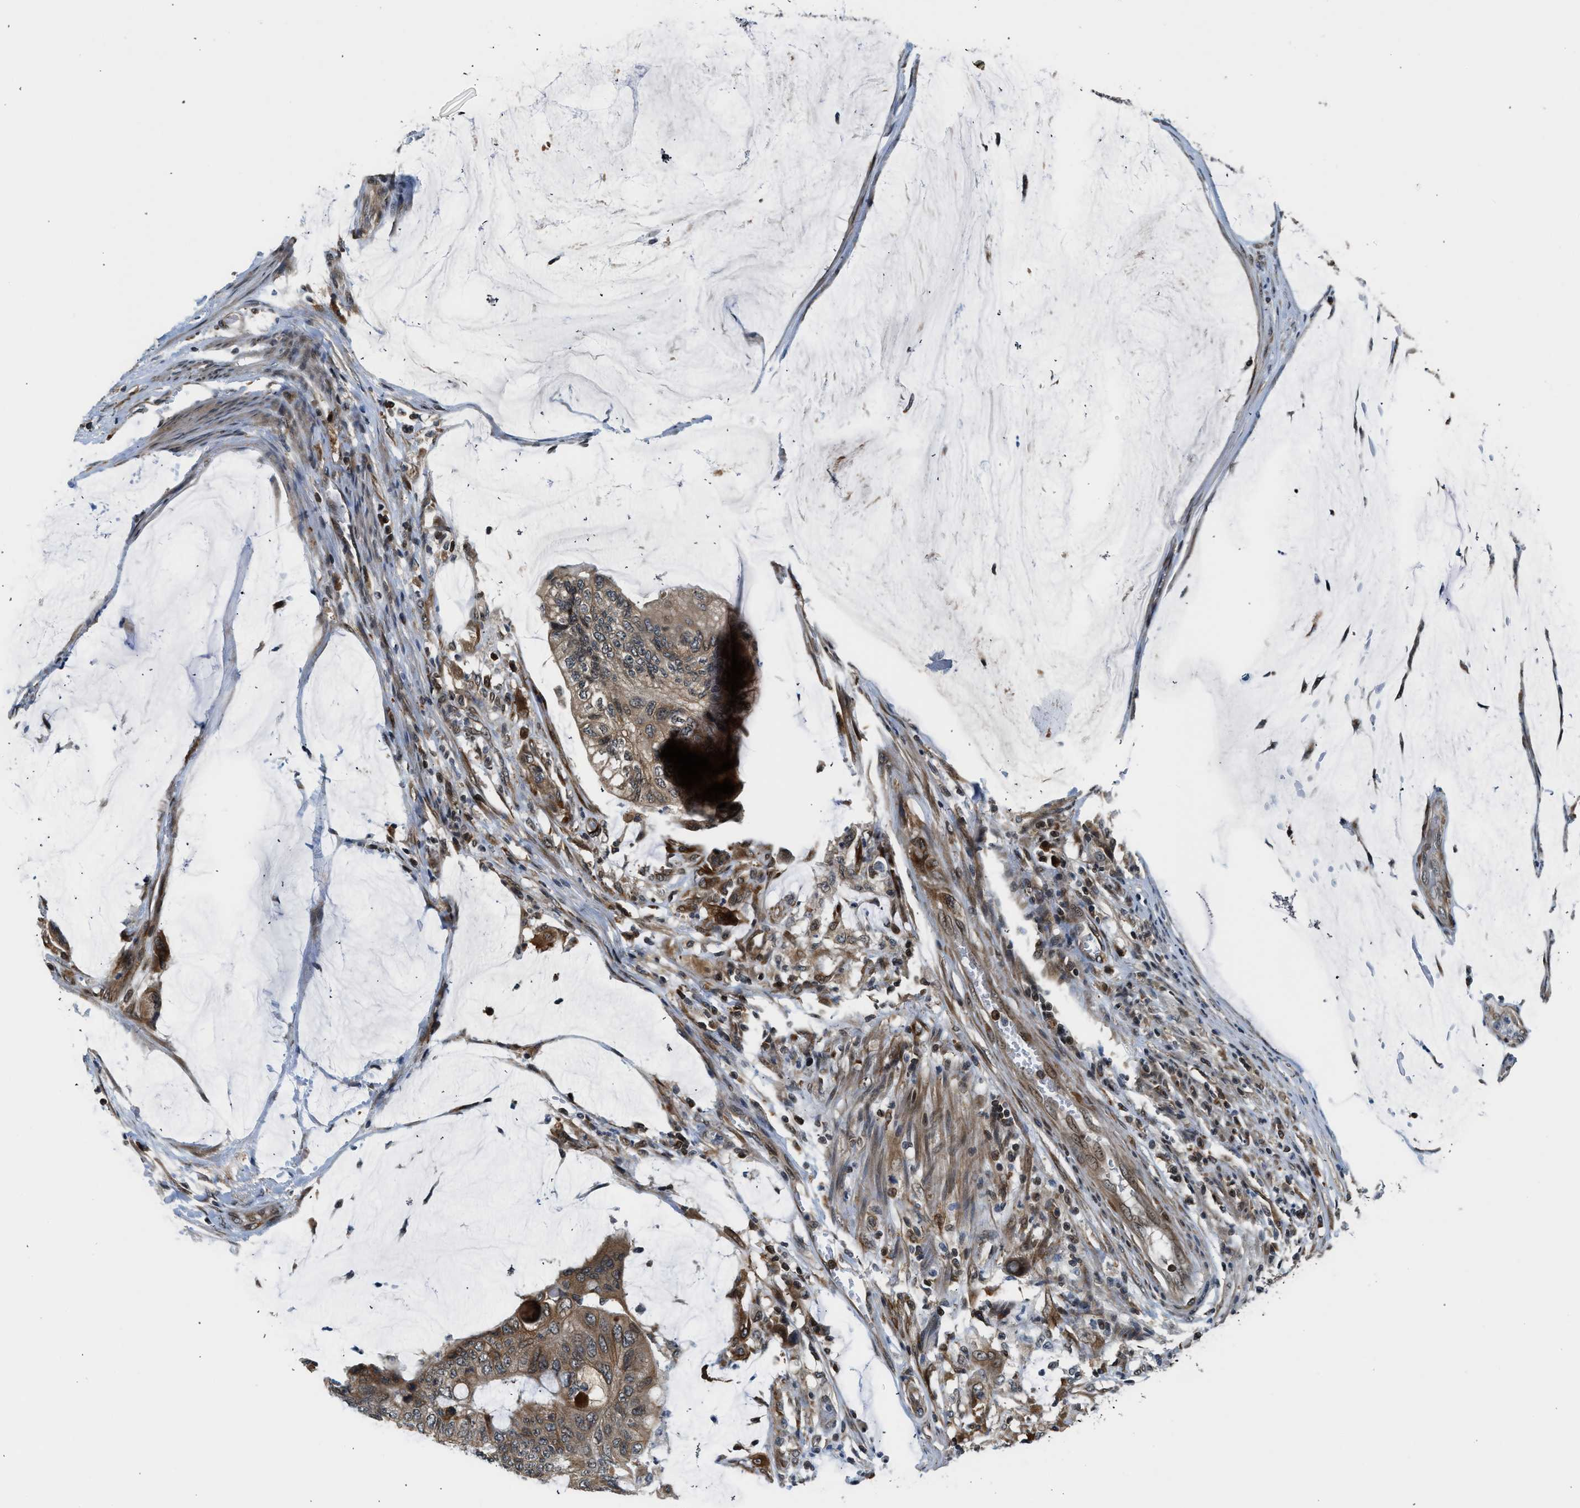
{"staining": {"intensity": "strong", "quantity": ">75%", "location": "cytoplasmic/membranous"}, "tissue": "colorectal cancer", "cell_type": "Tumor cells", "image_type": "cancer", "snomed": [{"axis": "morphology", "description": "Normal tissue, NOS"}, {"axis": "morphology", "description": "Adenocarcinoma, NOS"}, {"axis": "topography", "description": "Rectum"}], "caption": "A histopathology image of colorectal adenocarcinoma stained for a protein exhibits strong cytoplasmic/membranous brown staining in tumor cells. Nuclei are stained in blue.", "gene": "RETREG3", "patient": {"sex": "male", "age": 92}}